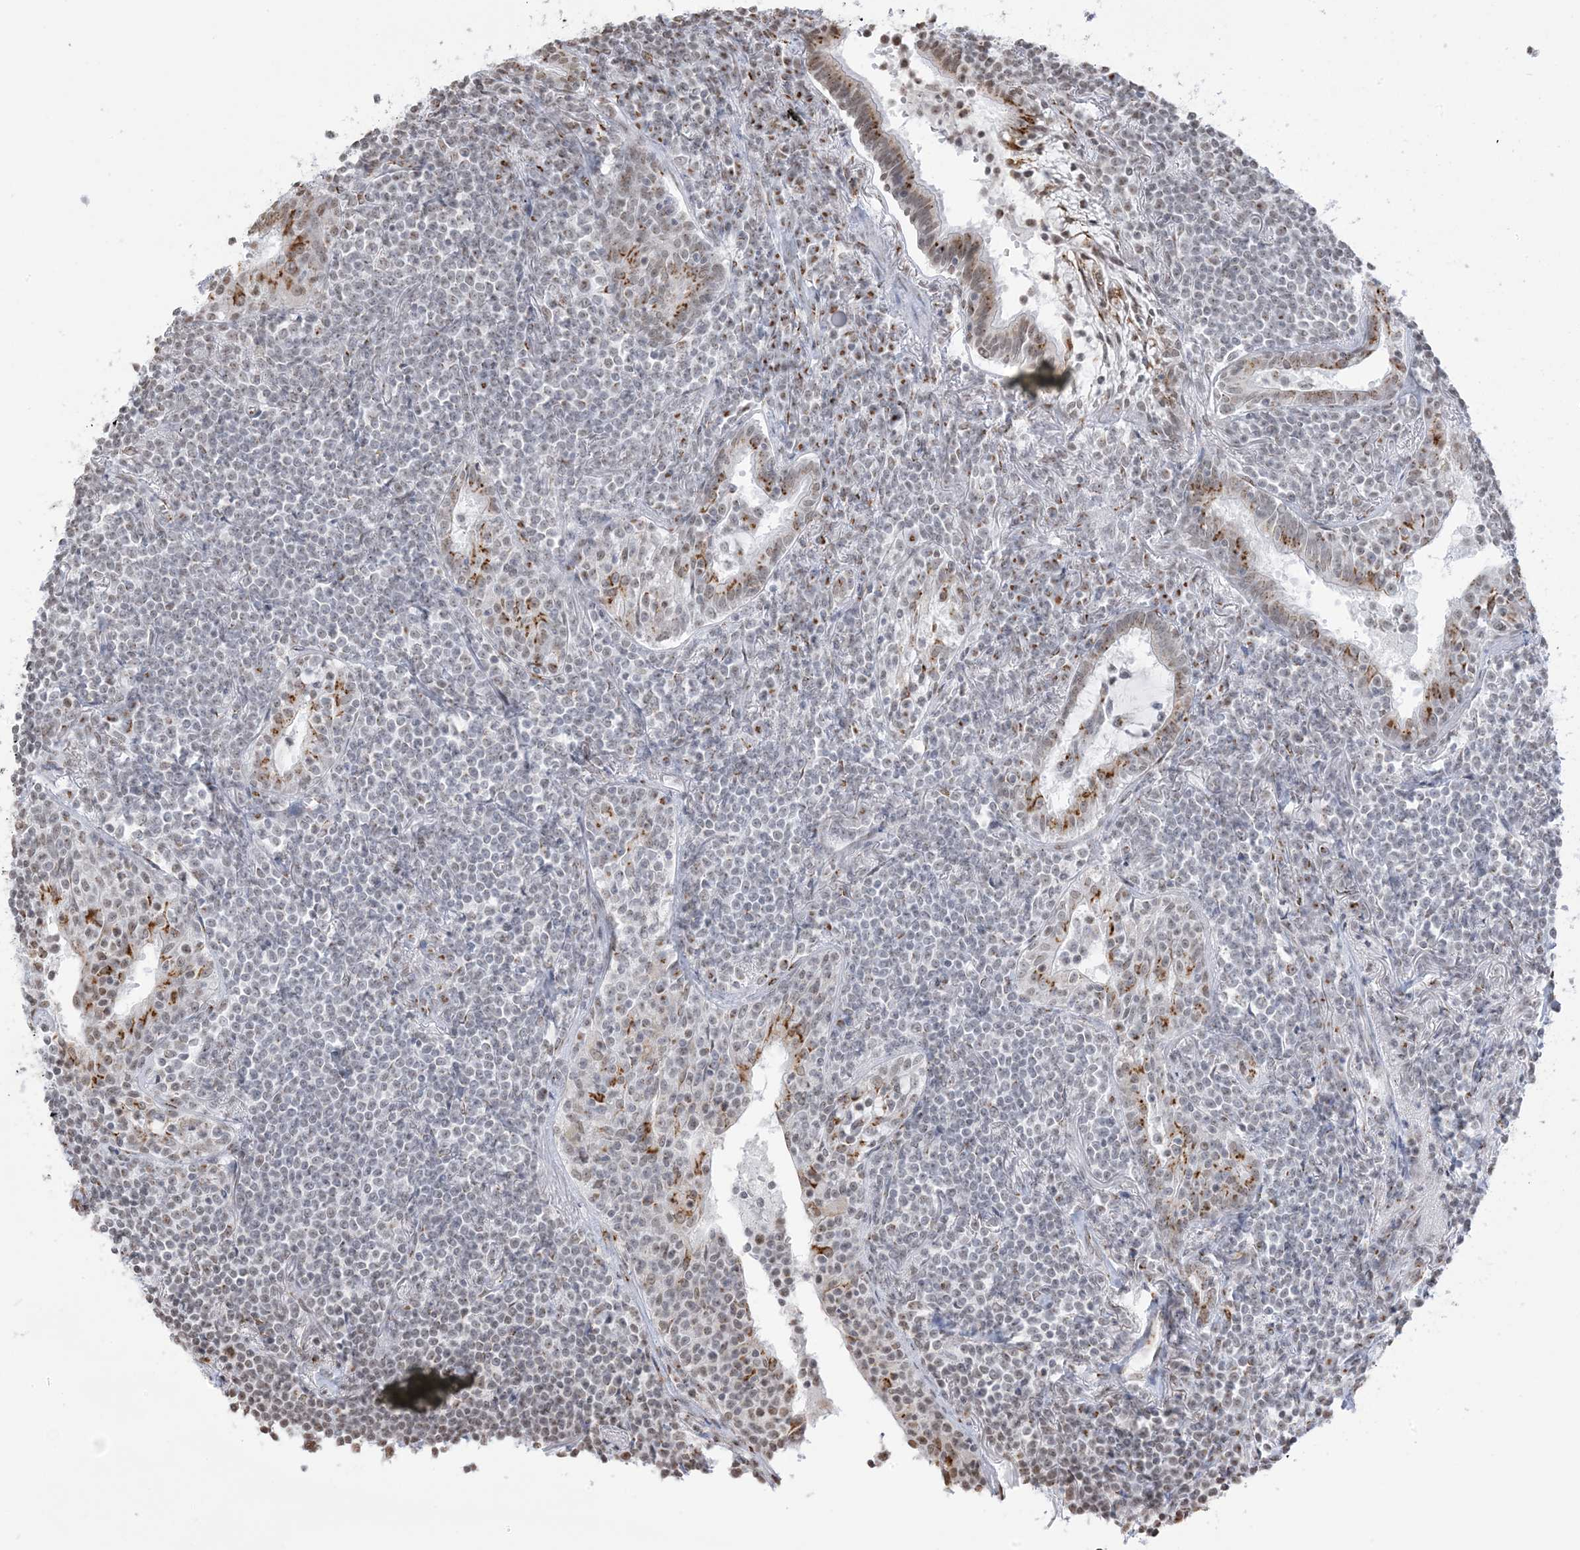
{"staining": {"intensity": "negative", "quantity": "none", "location": "none"}, "tissue": "lymphoma", "cell_type": "Tumor cells", "image_type": "cancer", "snomed": [{"axis": "morphology", "description": "Malignant lymphoma, non-Hodgkin's type, Low grade"}, {"axis": "topography", "description": "Lung"}], "caption": "Immunohistochemical staining of human lymphoma exhibits no significant staining in tumor cells.", "gene": "GPR107", "patient": {"sex": "female", "age": 71}}